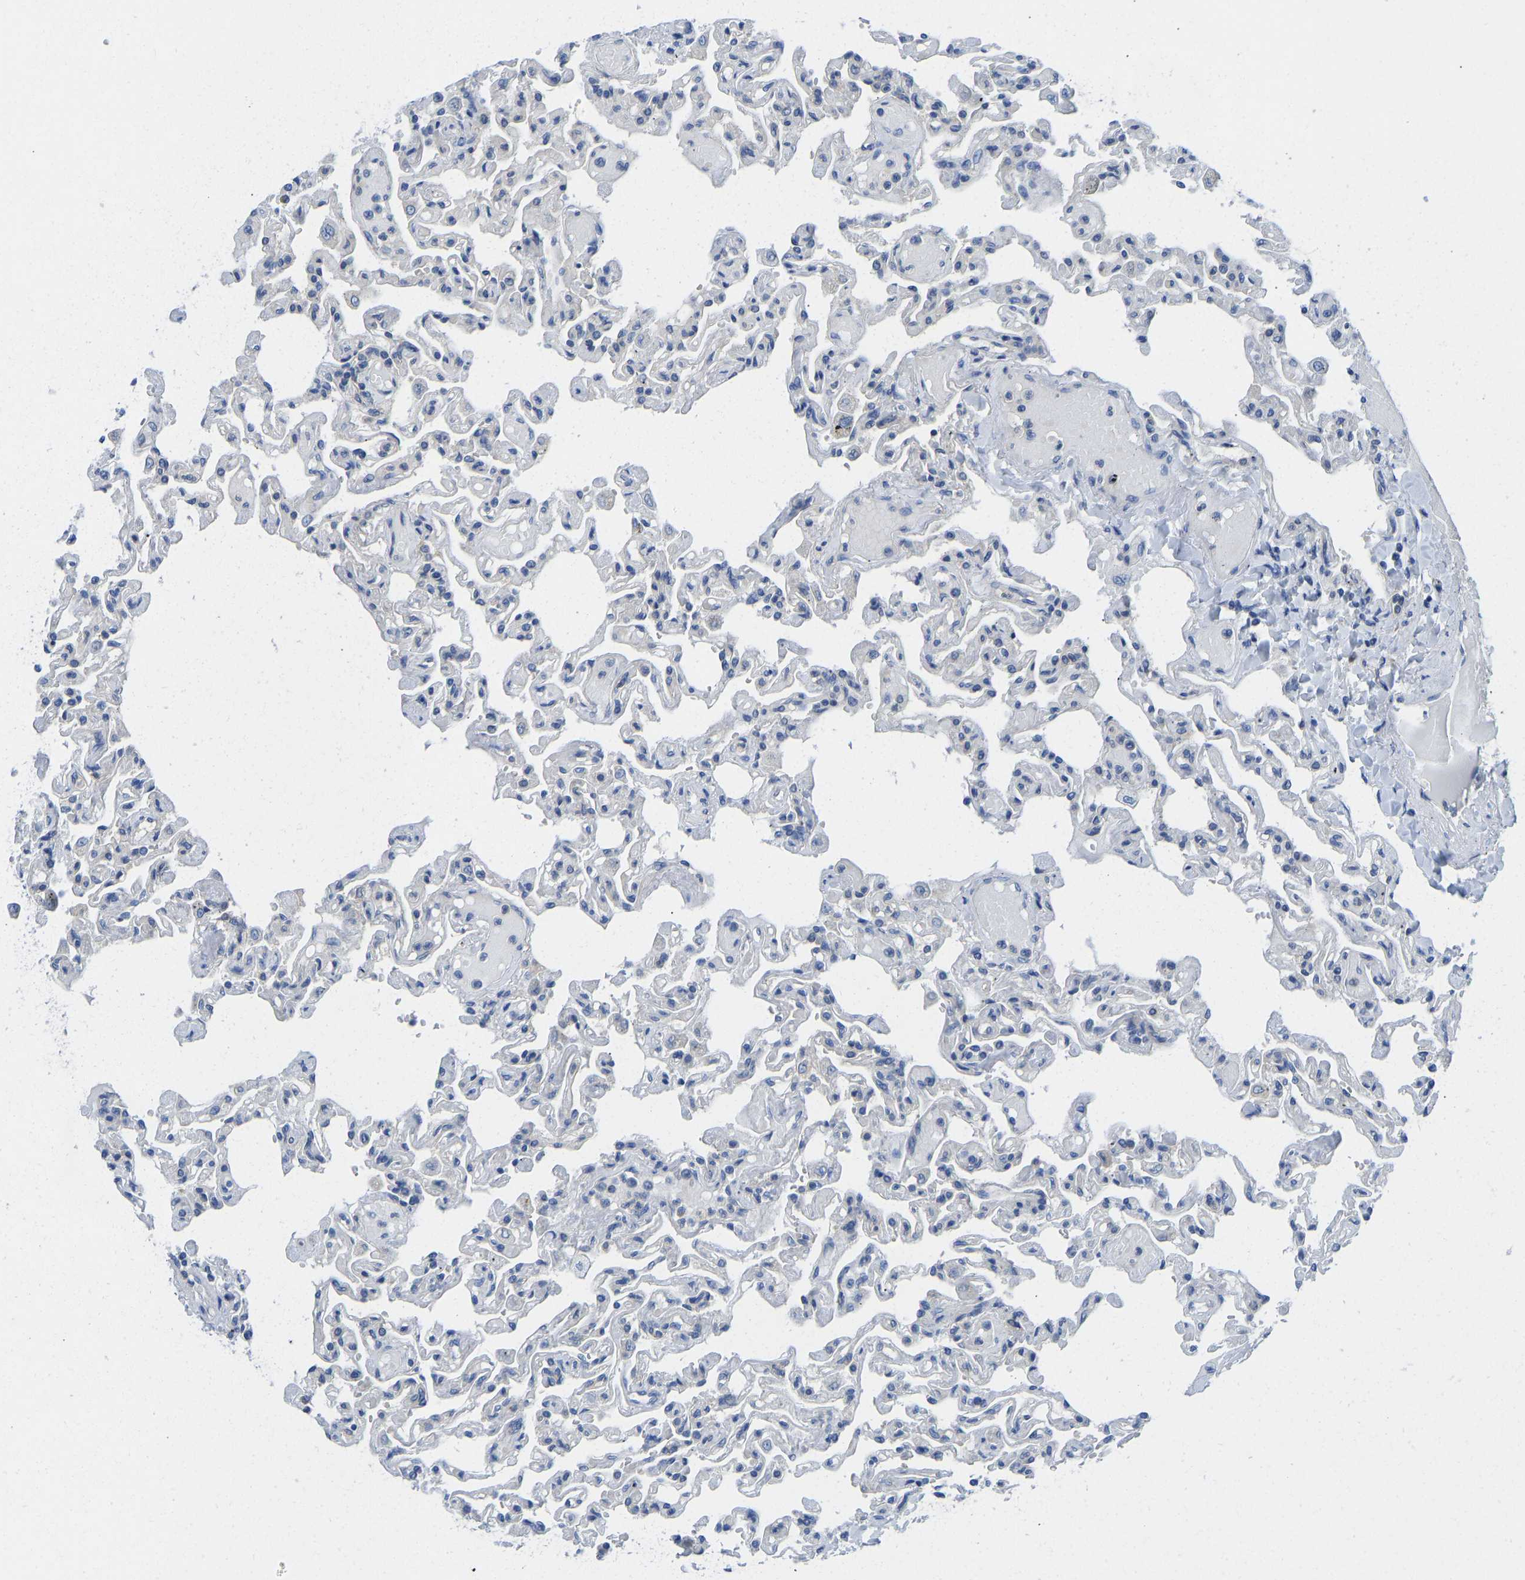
{"staining": {"intensity": "negative", "quantity": "none", "location": "none"}, "tissue": "lung", "cell_type": "Alveolar cells", "image_type": "normal", "snomed": [{"axis": "morphology", "description": "Normal tissue, NOS"}, {"axis": "topography", "description": "Lung"}], "caption": "The immunohistochemistry image has no significant staining in alveolar cells of lung.", "gene": "PPP3CA", "patient": {"sex": "male", "age": 21}}